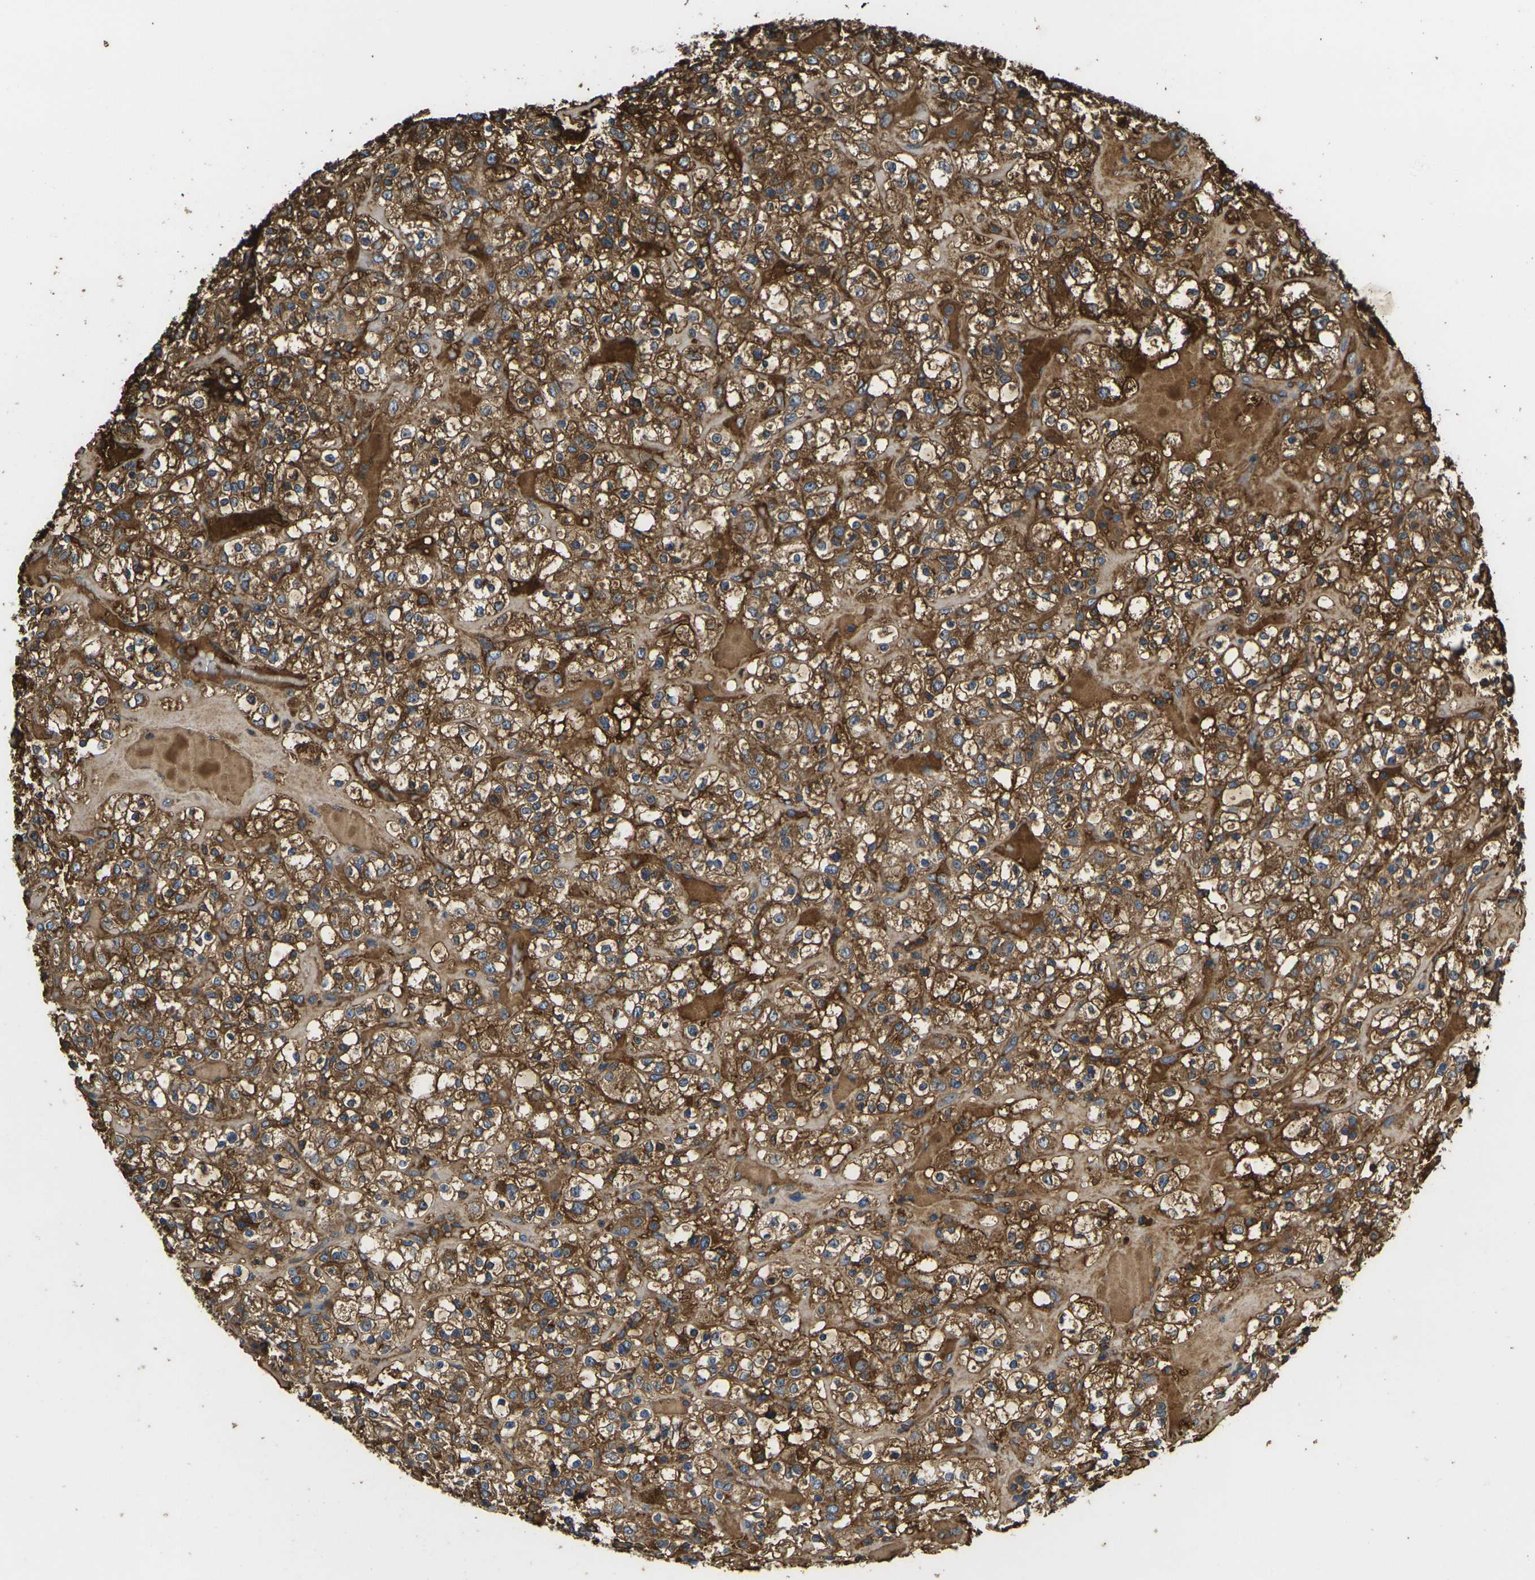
{"staining": {"intensity": "strong", "quantity": ">75%", "location": "cytoplasmic/membranous"}, "tissue": "renal cancer", "cell_type": "Tumor cells", "image_type": "cancer", "snomed": [{"axis": "morphology", "description": "Normal tissue, NOS"}, {"axis": "morphology", "description": "Adenocarcinoma, NOS"}, {"axis": "topography", "description": "Kidney"}], "caption": "Human renal cancer stained with a brown dye reveals strong cytoplasmic/membranous positive staining in about >75% of tumor cells.", "gene": "HSPG2", "patient": {"sex": "female", "age": 72}}